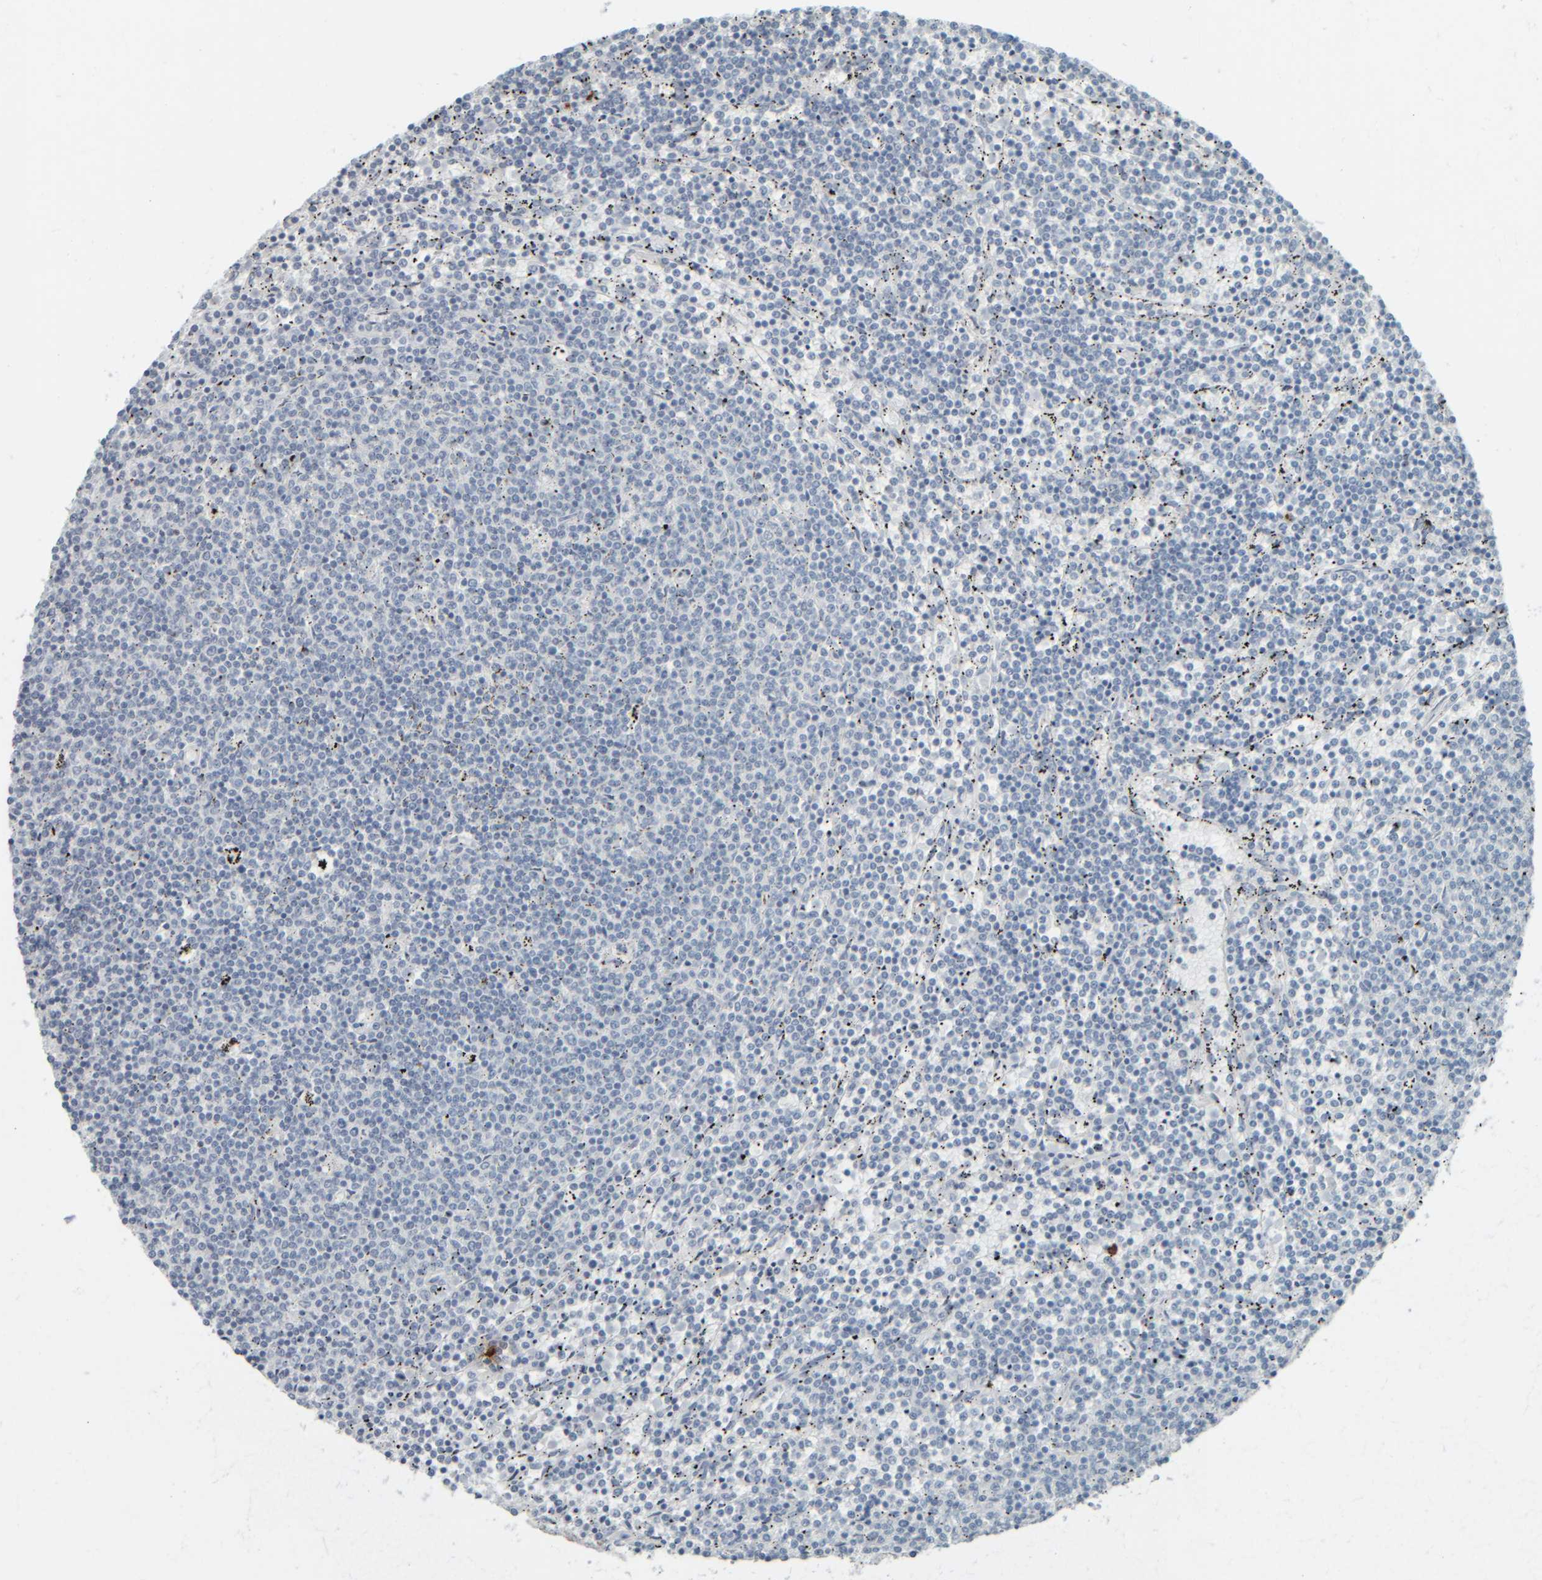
{"staining": {"intensity": "negative", "quantity": "none", "location": "none"}, "tissue": "lymphoma", "cell_type": "Tumor cells", "image_type": "cancer", "snomed": [{"axis": "morphology", "description": "Malignant lymphoma, non-Hodgkin's type, Low grade"}, {"axis": "topography", "description": "Spleen"}], "caption": "This is an IHC photomicrograph of low-grade malignant lymphoma, non-Hodgkin's type. There is no staining in tumor cells.", "gene": "TPSAB1", "patient": {"sex": "female", "age": 50}}